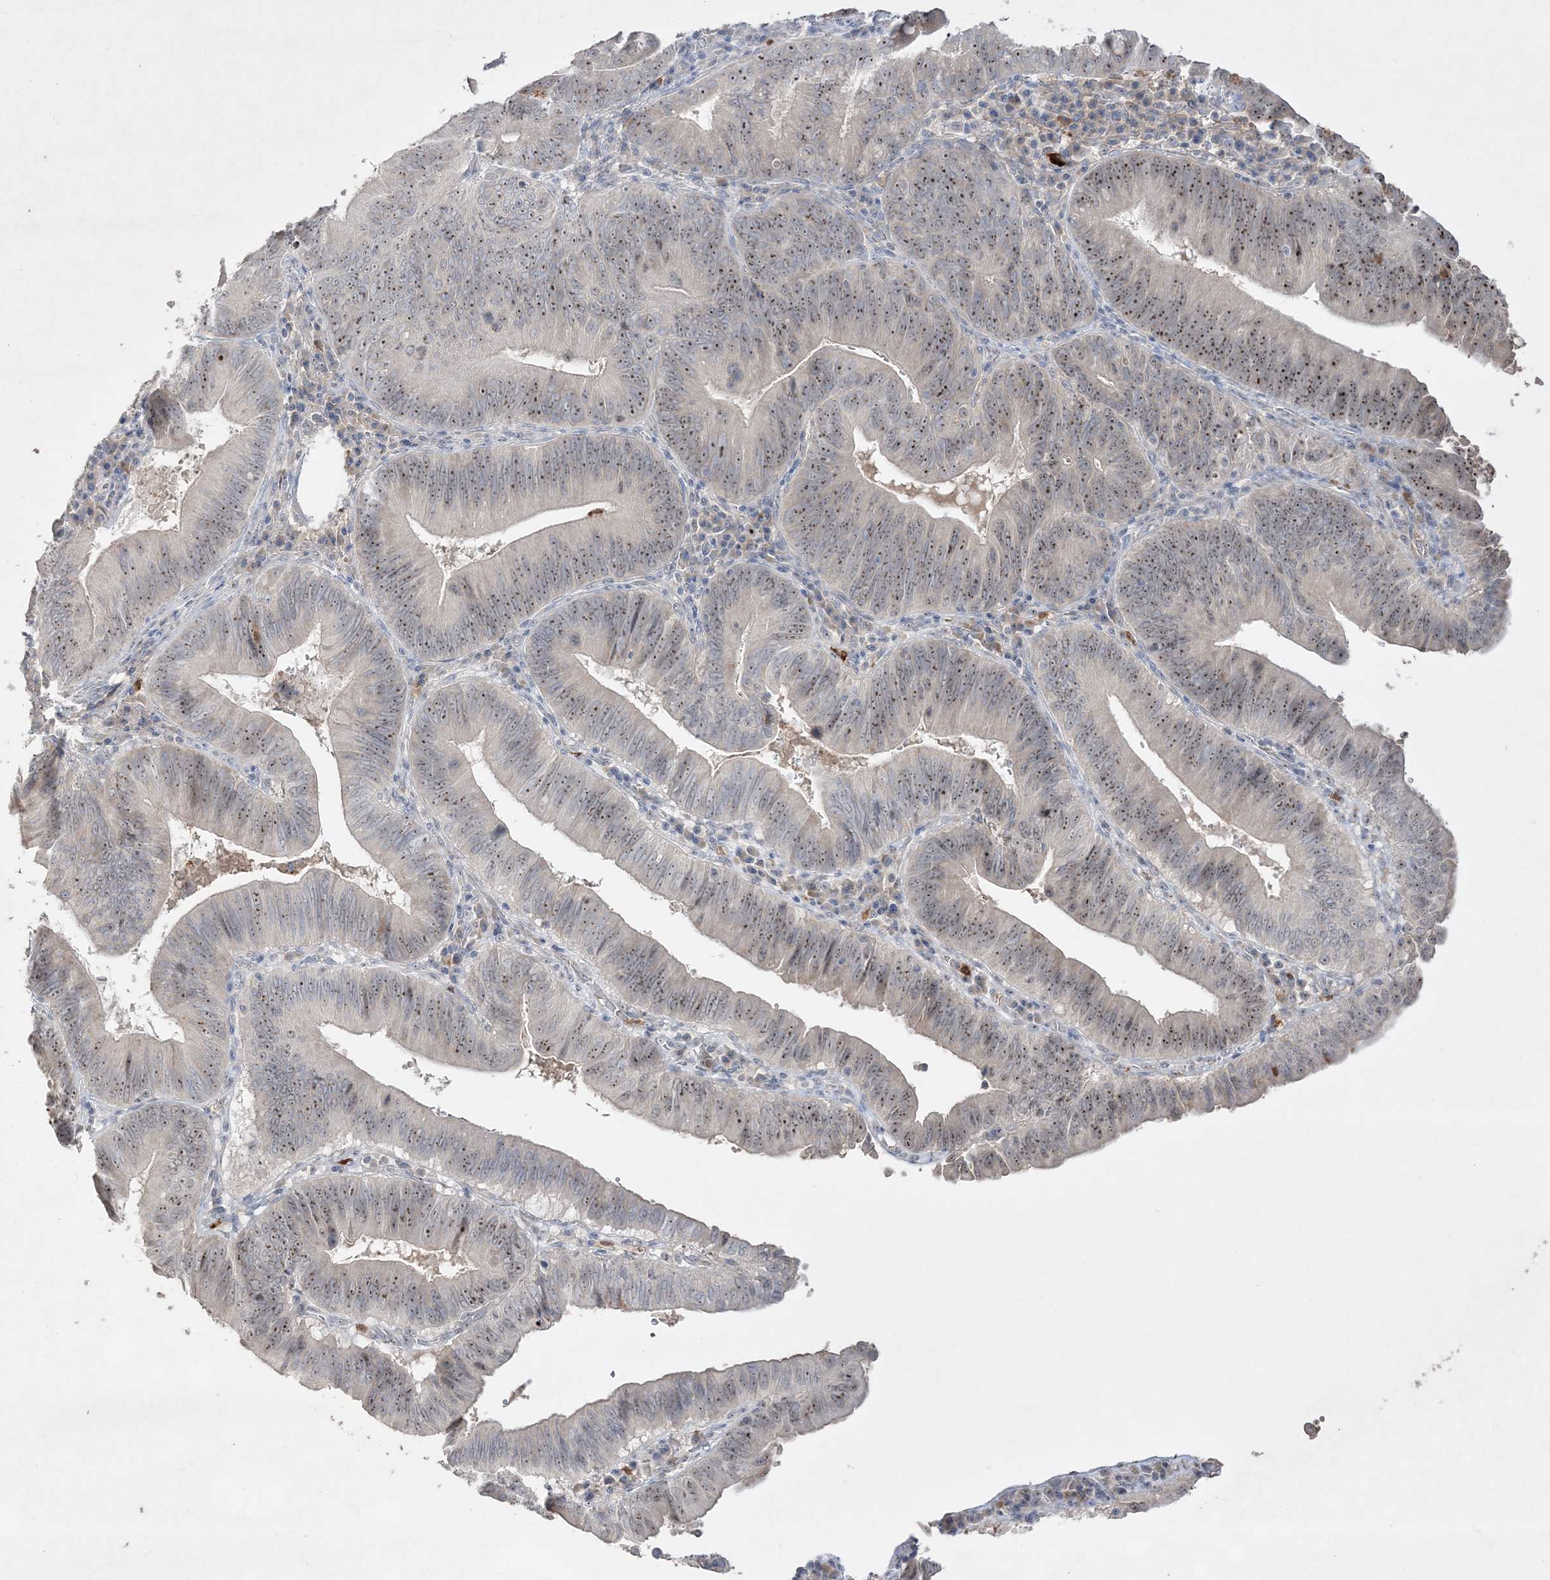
{"staining": {"intensity": "moderate", "quantity": ">75%", "location": "nuclear"}, "tissue": "pancreatic cancer", "cell_type": "Tumor cells", "image_type": "cancer", "snomed": [{"axis": "morphology", "description": "Adenocarcinoma, NOS"}, {"axis": "topography", "description": "Pancreas"}], "caption": "IHC (DAB (3,3'-diaminobenzidine)) staining of pancreatic adenocarcinoma shows moderate nuclear protein positivity in approximately >75% of tumor cells. The protein of interest is shown in brown color, while the nuclei are stained blue.", "gene": "NOP16", "patient": {"sex": "male", "age": 63}}